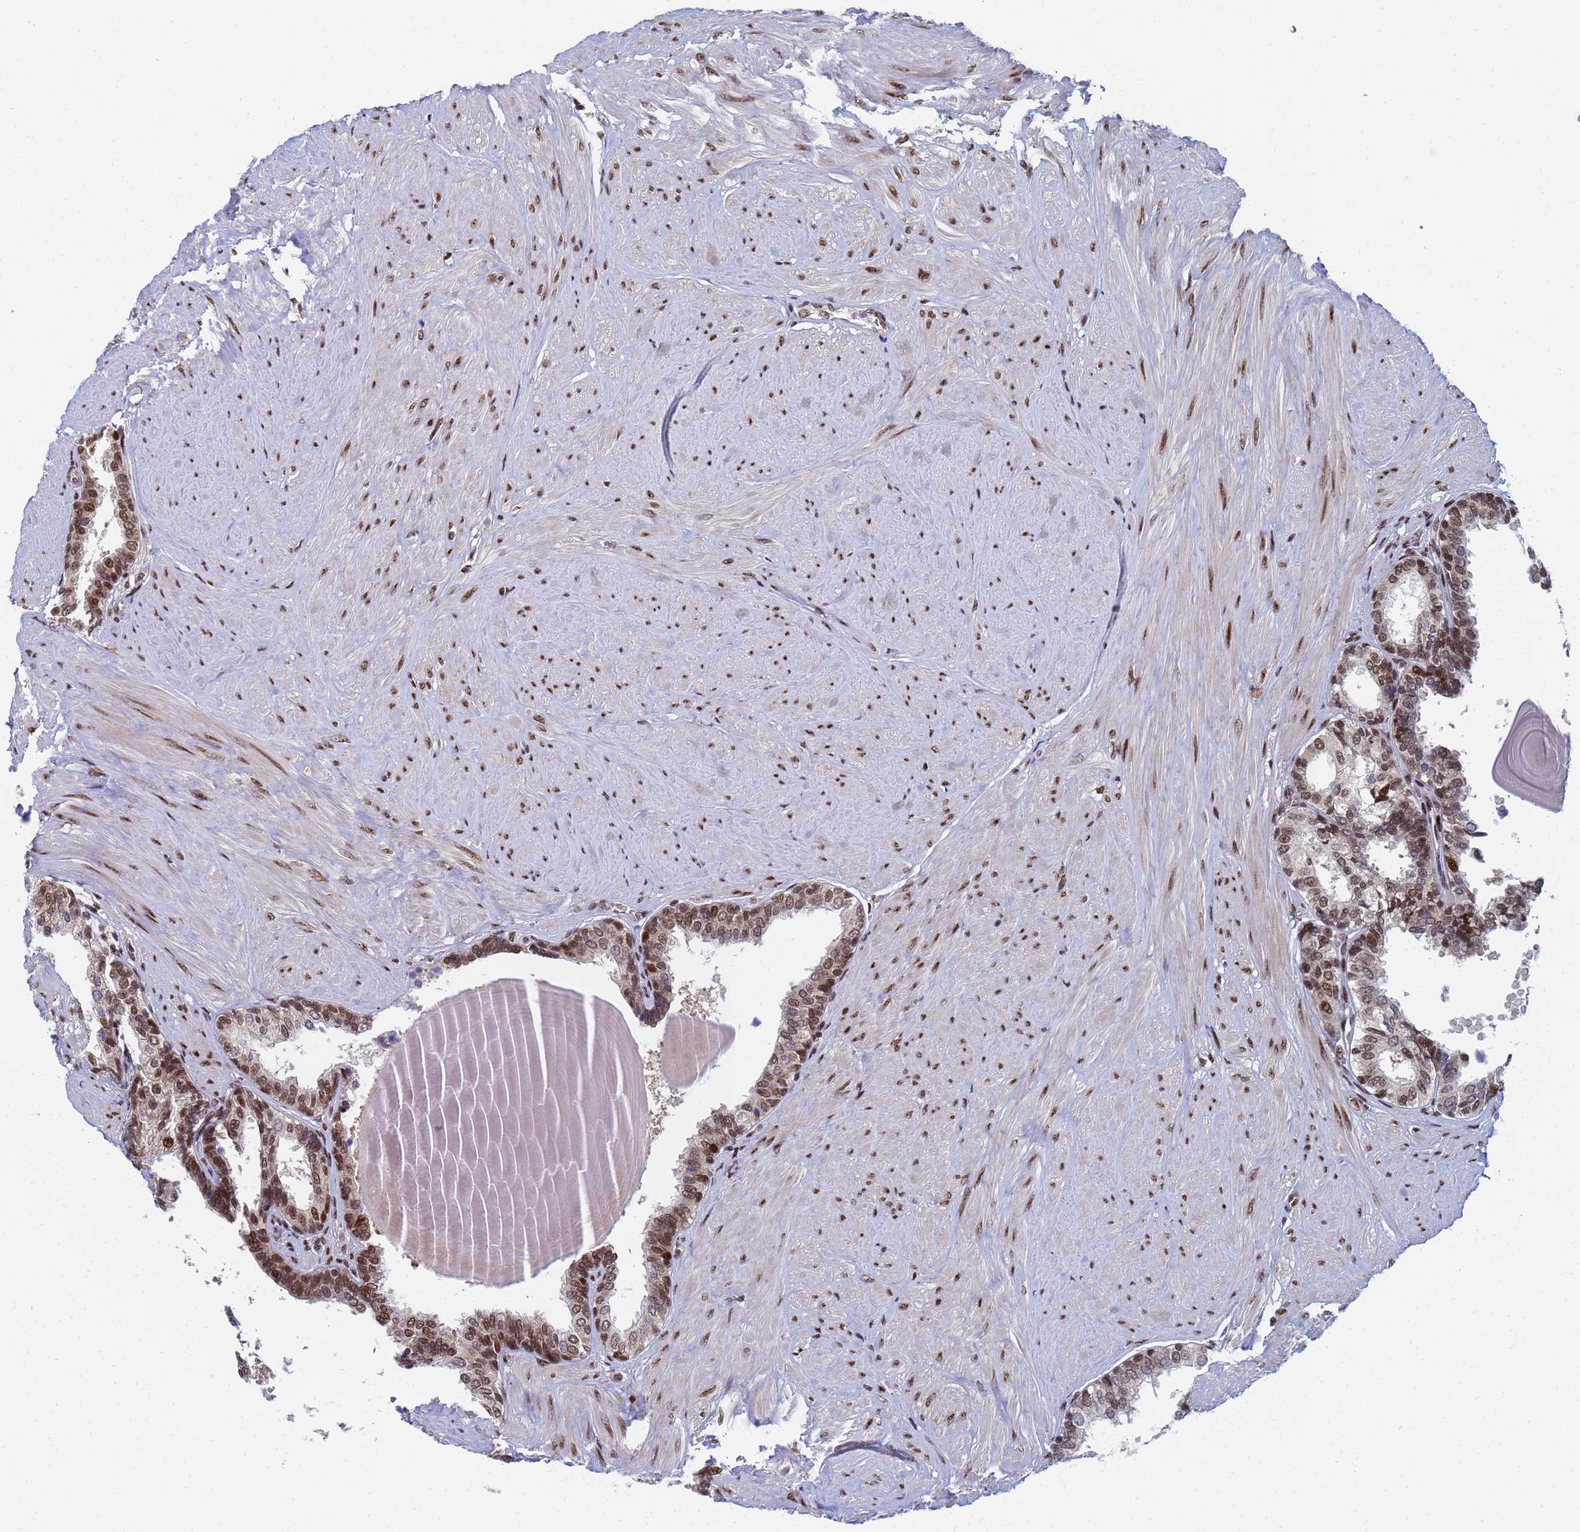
{"staining": {"intensity": "strong", "quantity": ">75%", "location": "nuclear"}, "tissue": "prostate", "cell_type": "Glandular cells", "image_type": "normal", "snomed": [{"axis": "morphology", "description": "Normal tissue, NOS"}, {"axis": "topography", "description": "Prostate"}], "caption": "High-magnification brightfield microscopy of normal prostate stained with DAB (brown) and counterstained with hematoxylin (blue). glandular cells exhibit strong nuclear expression is seen in approximately>75% of cells.", "gene": "AP5Z1", "patient": {"sex": "male", "age": 48}}